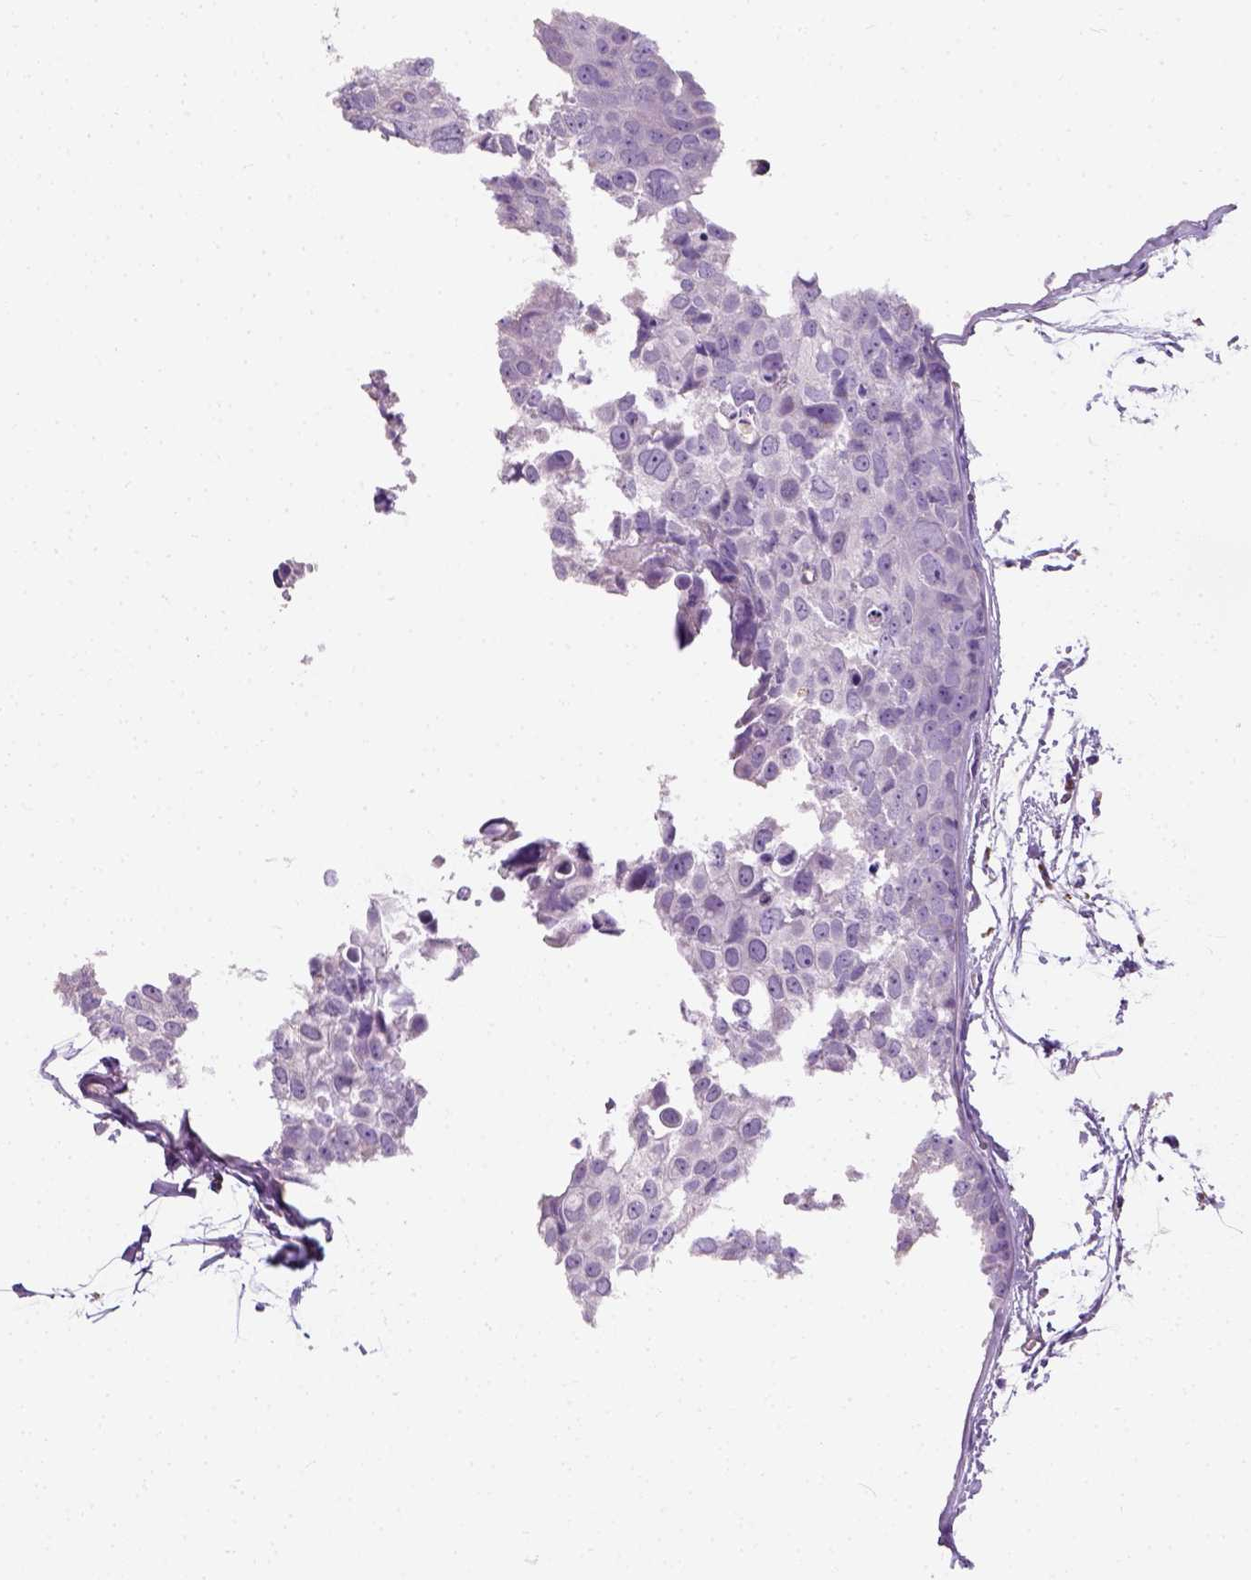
{"staining": {"intensity": "negative", "quantity": "none", "location": "none"}, "tissue": "breast cancer", "cell_type": "Tumor cells", "image_type": "cancer", "snomed": [{"axis": "morphology", "description": "Duct carcinoma"}, {"axis": "topography", "description": "Breast"}], "caption": "Tumor cells show no significant staining in intraductal carcinoma (breast).", "gene": "CHODL", "patient": {"sex": "female", "age": 38}}